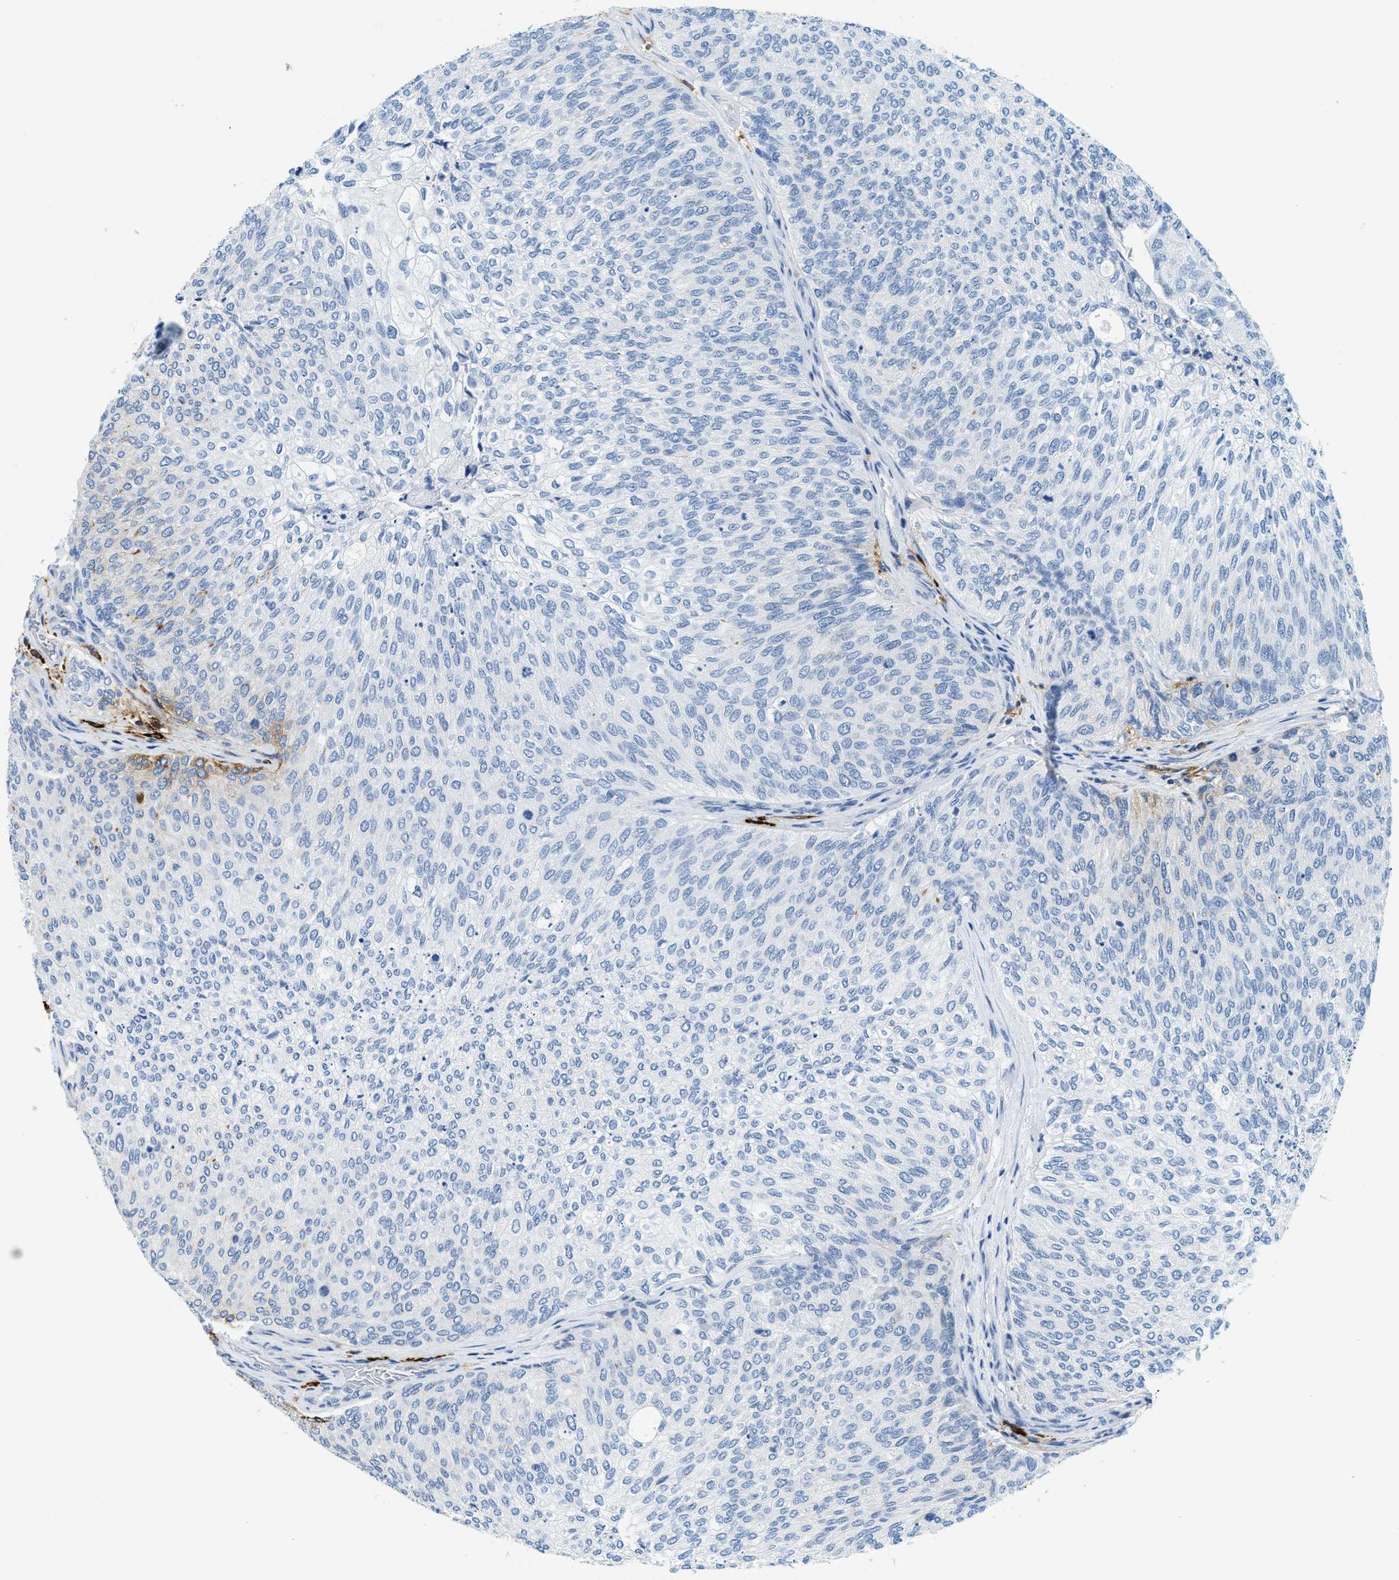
{"staining": {"intensity": "negative", "quantity": "none", "location": "none"}, "tissue": "urothelial cancer", "cell_type": "Tumor cells", "image_type": "cancer", "snomed": [{"axis": "morphology", "description": "Urothelial carcinoma, Low grade"}, {"axis": "topography", "description": "Urinary bladder"}], "caption": "Low-grade urothelial carcinoma was stained to show a protein in brown. There is no significant expression in tumor cells.", "gene": "TPSAB1", "patient": {"sex": "female", "age": 79}}